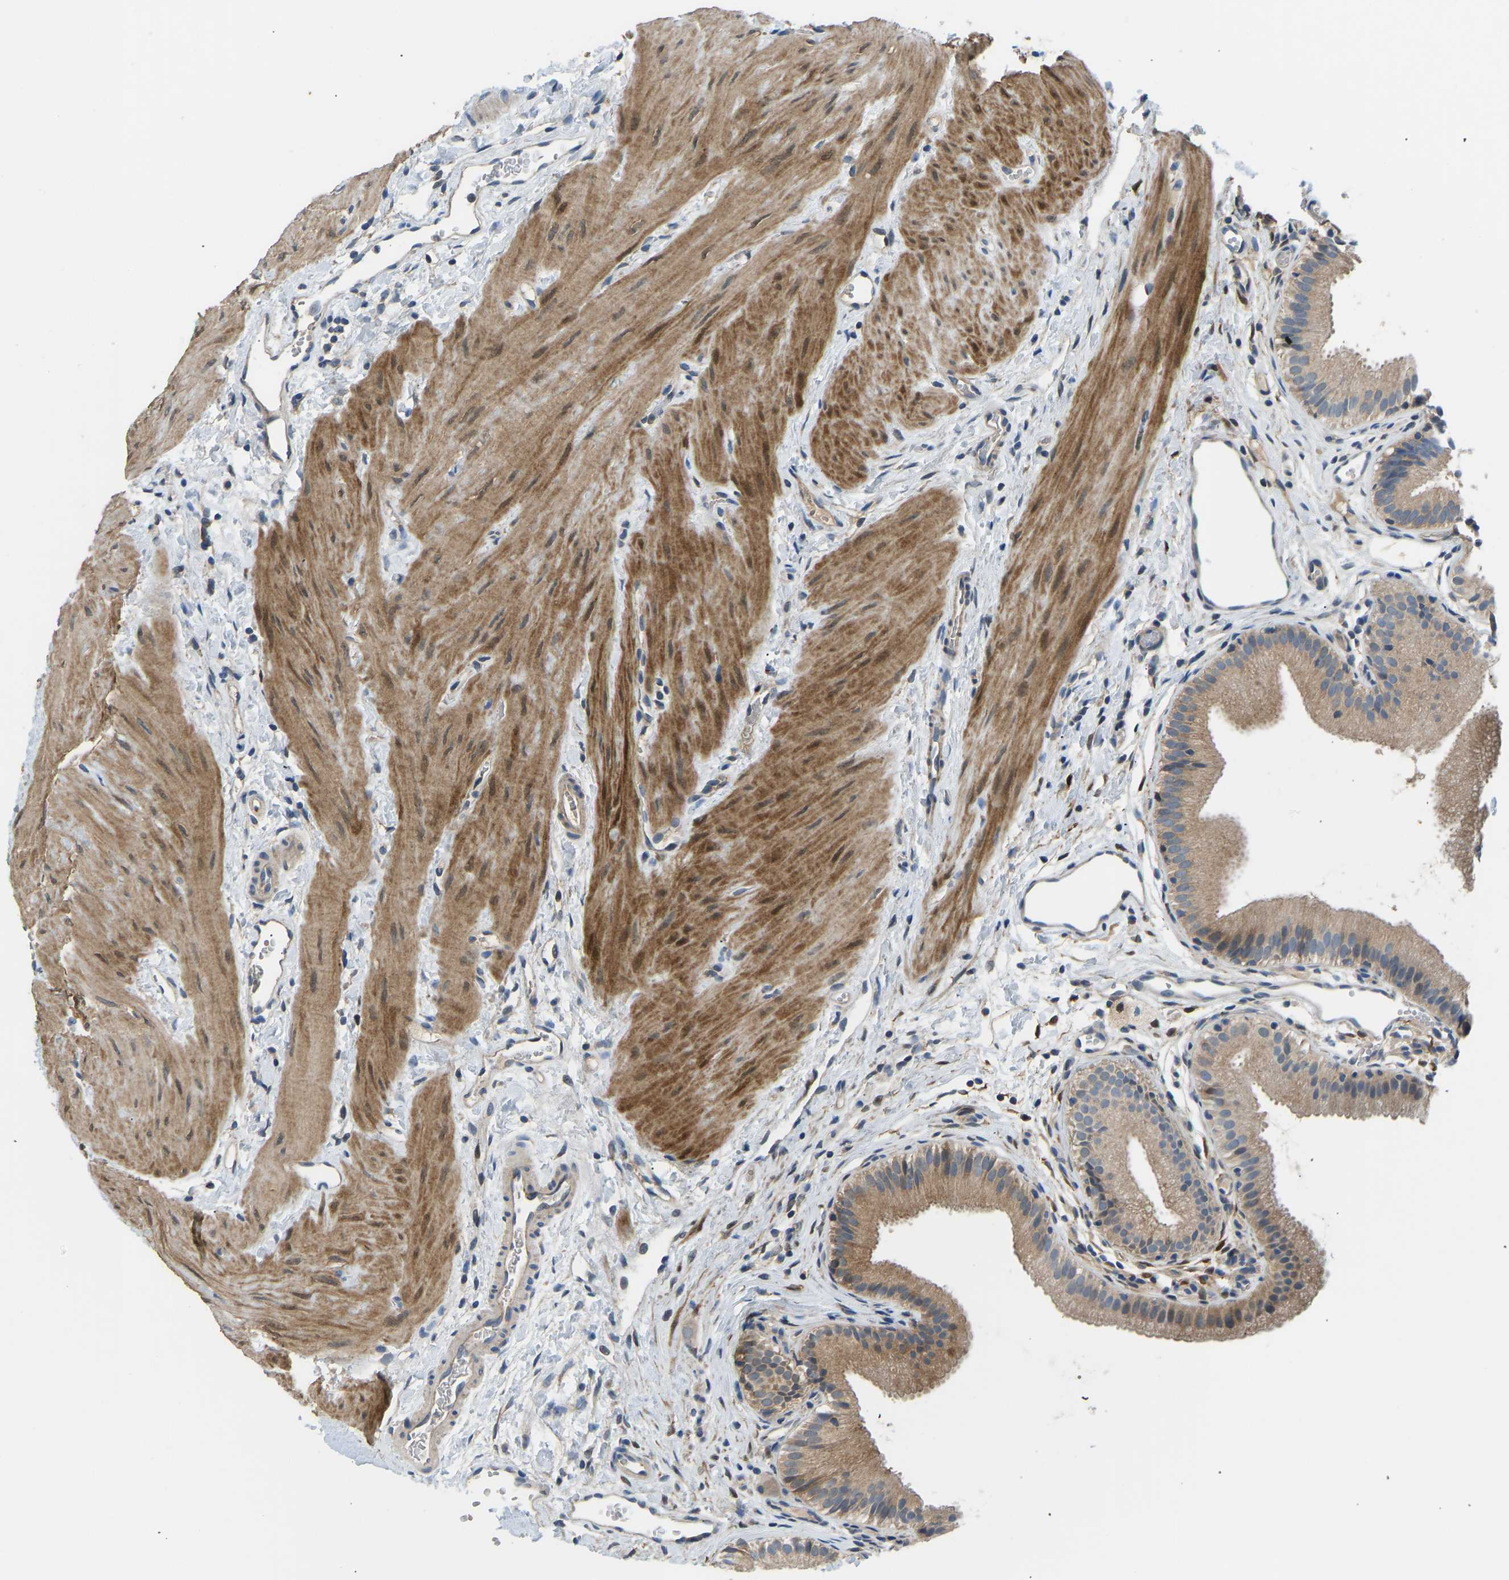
{"staining": {"intensity": "moderate", "quantity": ">75%", "location": "cytoplasmic/membranous"}, "tissue": "gallbladder", "cell_type": "Glandular cells", "image_type": "normal", "snomed": [{"axis": "morphology", "description": "Normal tissue, NOS"}, {"axis": "topography", "description": "Gallbladder"}], "caption": "Brown immunohistochemical staining in unremarkable human gallbladder exhibits moderate cytoplasmic/membranous positivity in approximately >75% of glandular cells.", "gene": "RBP1", "patient": {"sex": "female", "age": 26}}